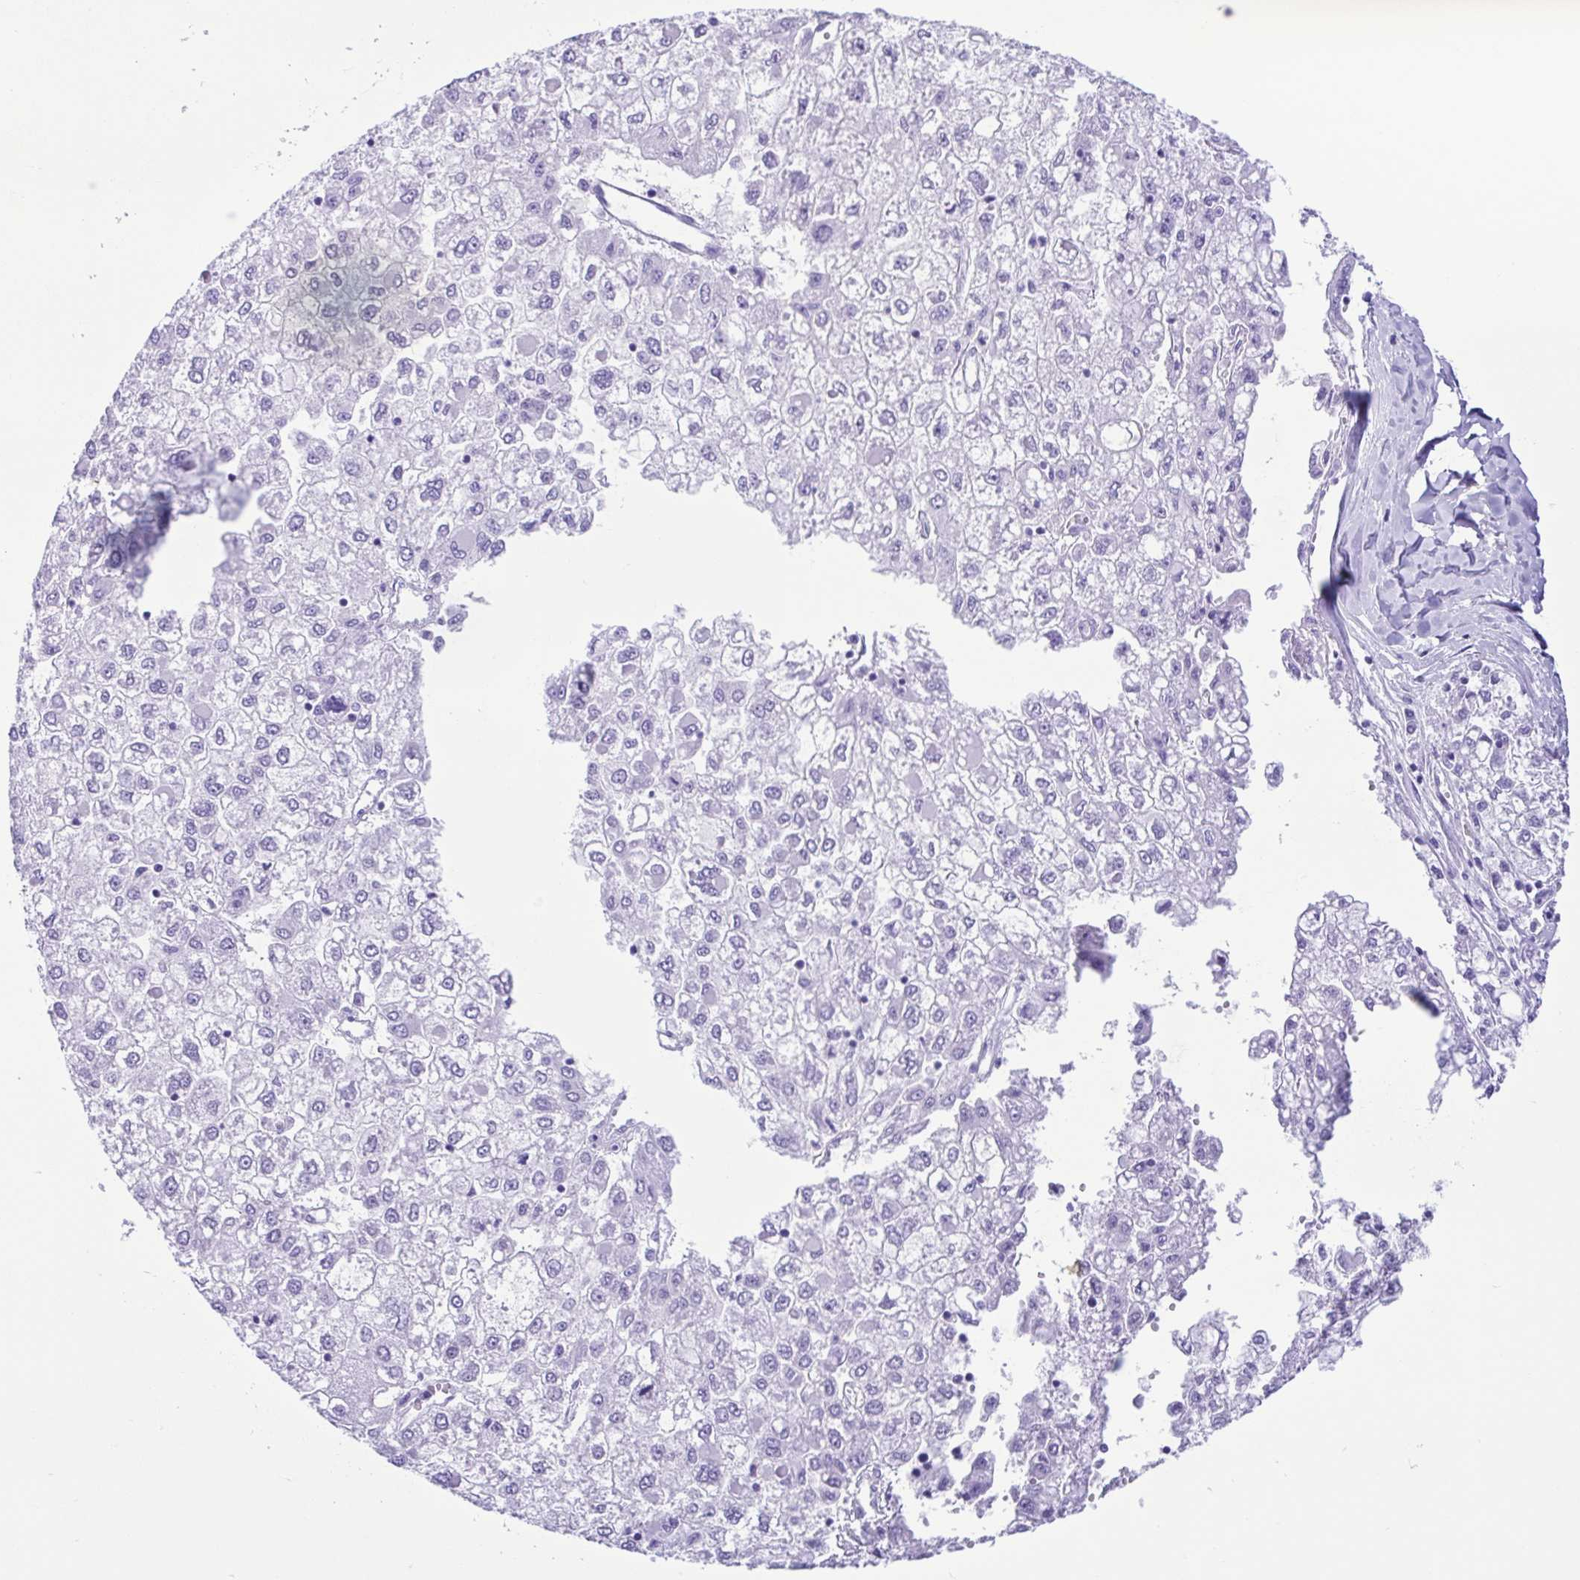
{"staining": {"intensity": "negative", "quantity": "none", "location": "none"}, "tissue": "liver cancer", "cell_type": "Tumor cells", "image_type": "cancer", "snomed": [{"axis": "morphology", "description": "Carcinoma, Hepatocellular, NOS"}, {"axis": "topography", "description": "Liver"}], "caption": "An IHC photomicrograph of liver cancer is shown. There is no staining in tumor cells of liver cancer.", "gene": "ACTRT3", "patient": {"sex": "male", "age": 40}}